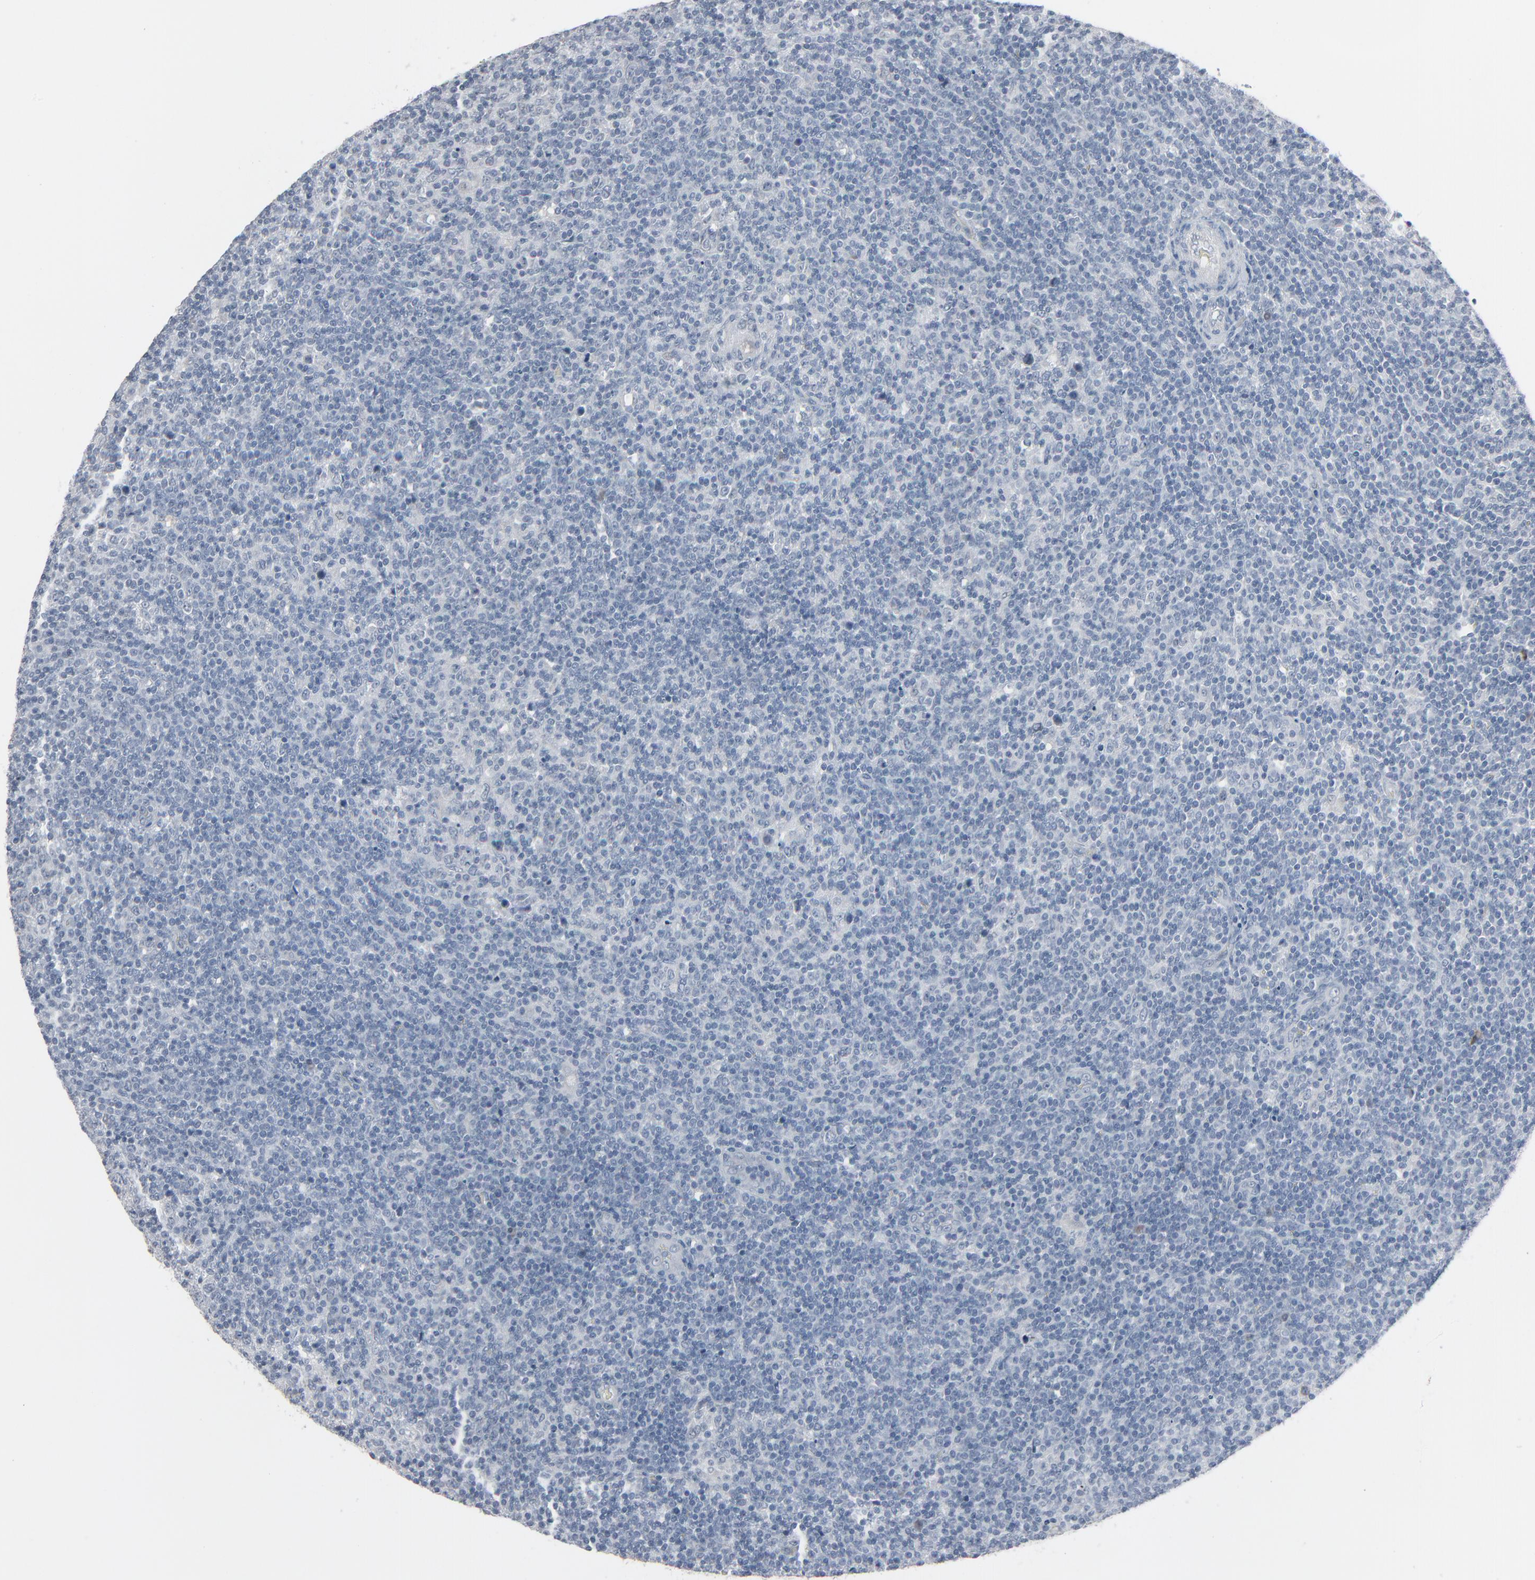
{"staining": {"intensity": "negative", "quantity": "none", "location": "none"}, "tissue": "lymphoma", "cell_type": "Tumor cells", "image_type": "cancer", "snomed": [{"axis": "morphology", "description": "Malignant lymphoma, non-Hodgkin's type, Low grade"}, {"axis": "topography", "description": "Lymph node"}], "caption": "This is an immunohistochemistry histopathology image of human malignant lymphoma, non-Hodgkin's type (low-grade). There is no positivity in tumor cells.", "gene": "SAGE1", "patient": {"sex": "male", "age": 70}}